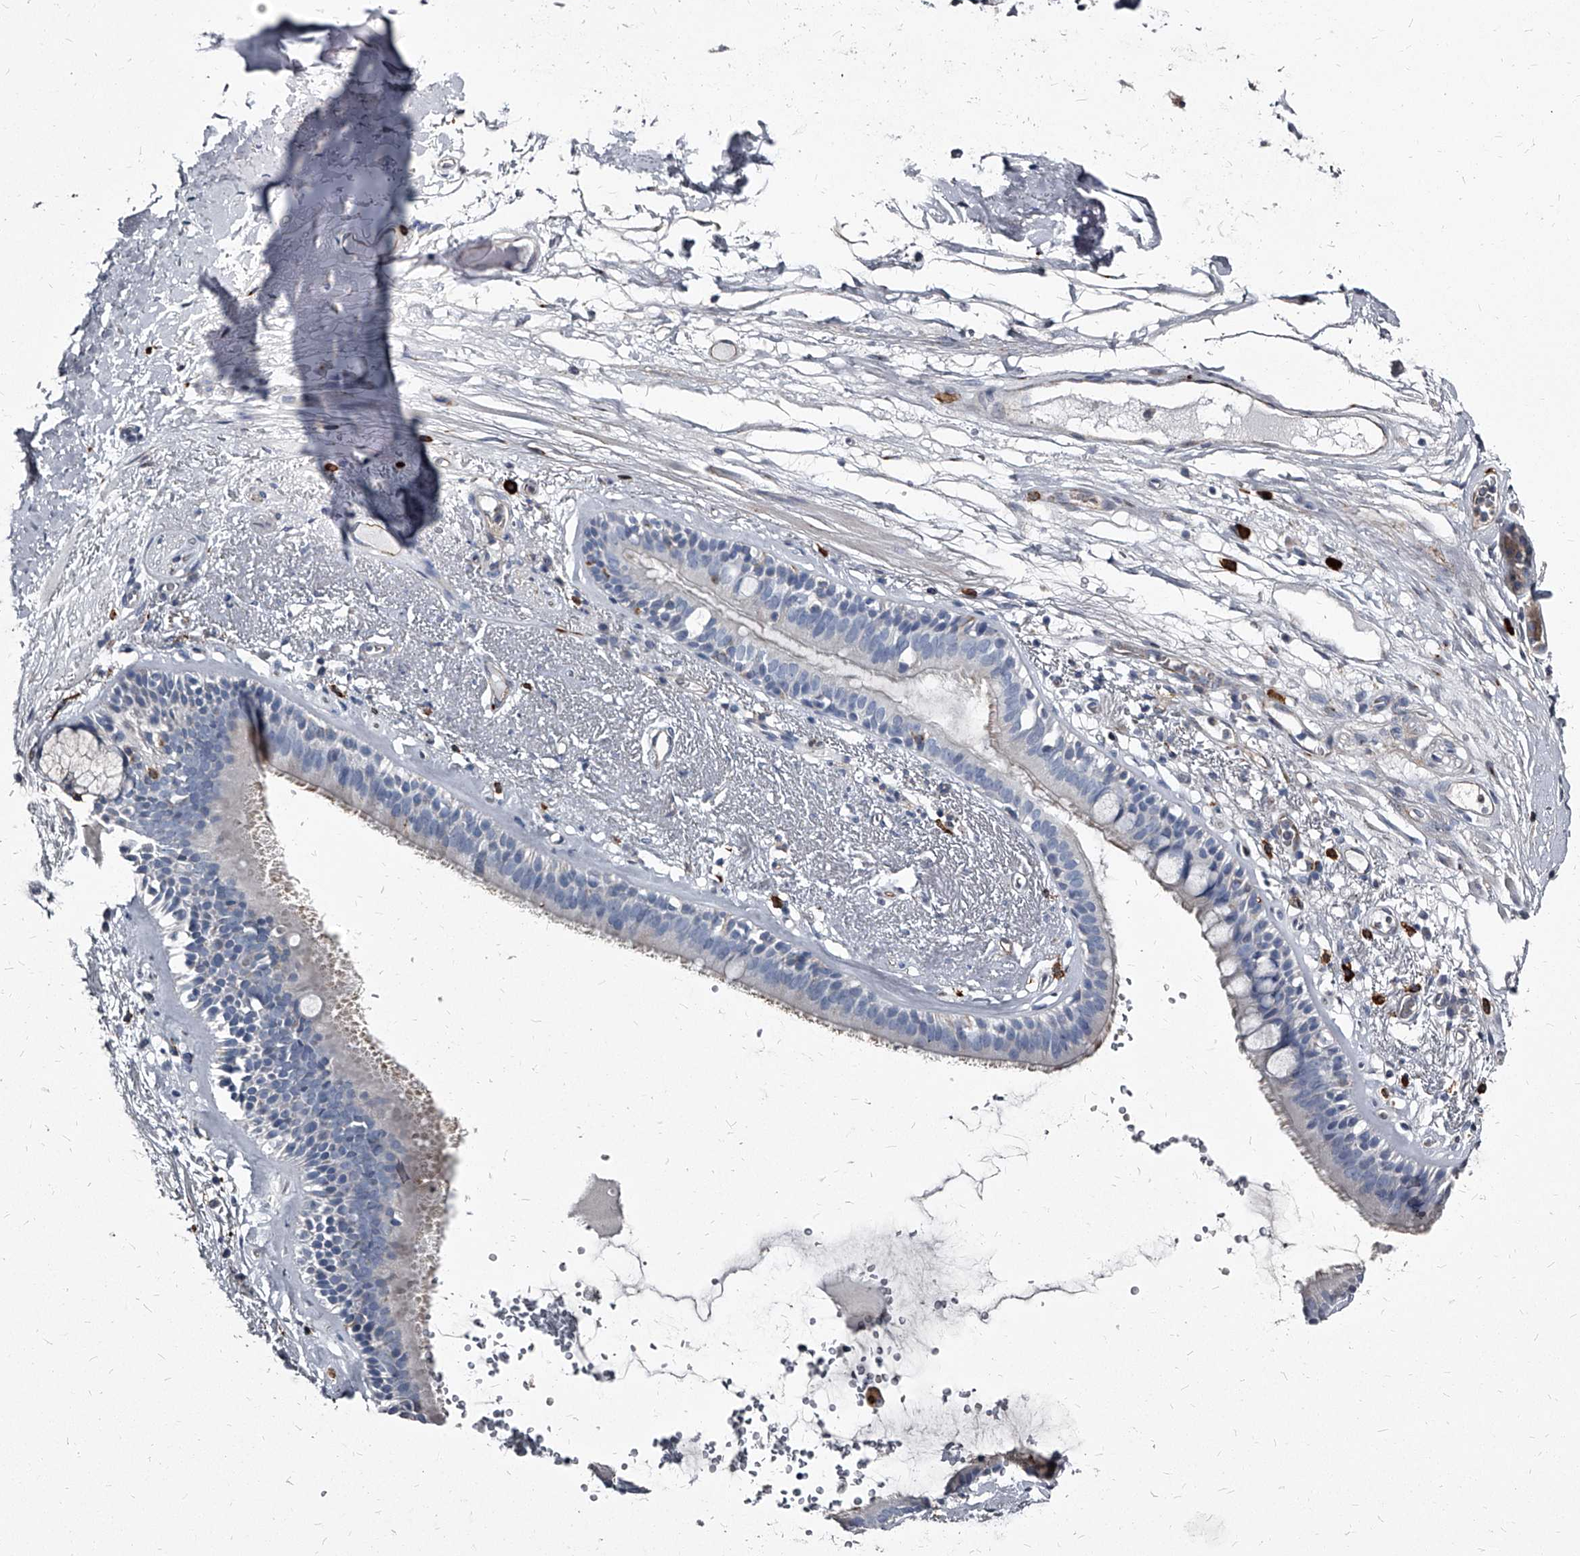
{"staining": {"intensity": "negative", "quantity": "none", "location": "none"}, "tissue": "adipose tissue", "cell_type": "Adipocytes", "image_type": "normal", "snomed": [{"axis": "morphology", "description": "Normal tissue, NOS"}, {"axis": "topography", "description": "Cartilage tissue"}], "caption": "Human adipose tissue stained for a protein using immunohistochemistry (IHC) reveals no positivity in adipocytes.", "gene": "PGLYRP3", "patient": {"sex": "female", "age": 63}}